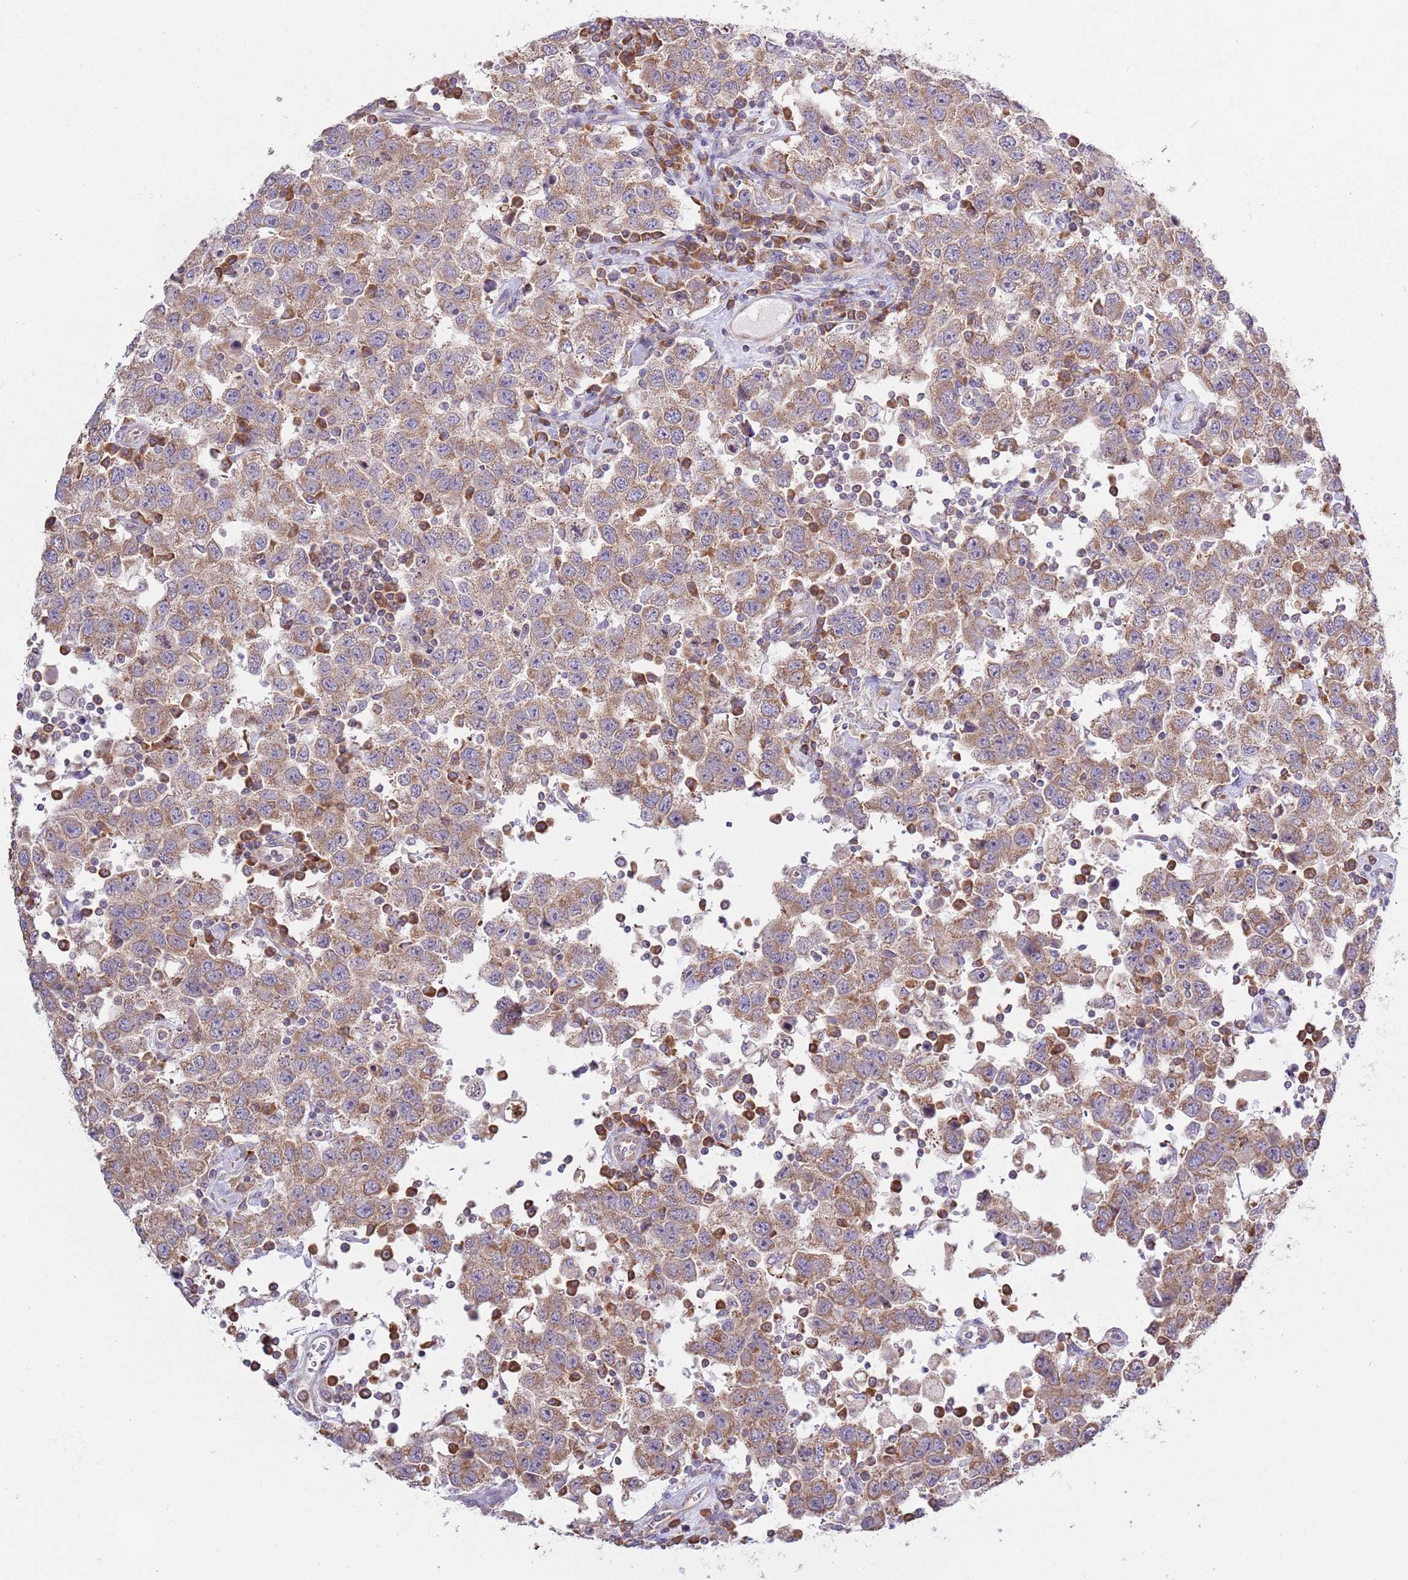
{"staining": {"intensity": "weak", "quantity": "25%-75%", "location": "cytoplasmic/membranous"}, "tissue": "testis cancer", "cell_type": "Tumor cells", "image_type": "cancer", "snomed": [{"axis": "morphology", "description": "Seminoma, NOS"}, {"axis": "topography", "description": "Testis"}], "caption": "Protein staining of testis seminoma tissue demonstrates weak cytoplasmic/membranous positivity in about 25%-75% of tumor cells.", "gene": "RPL17-C18orf32", "patient": {"sex": "male", "age": 41}}